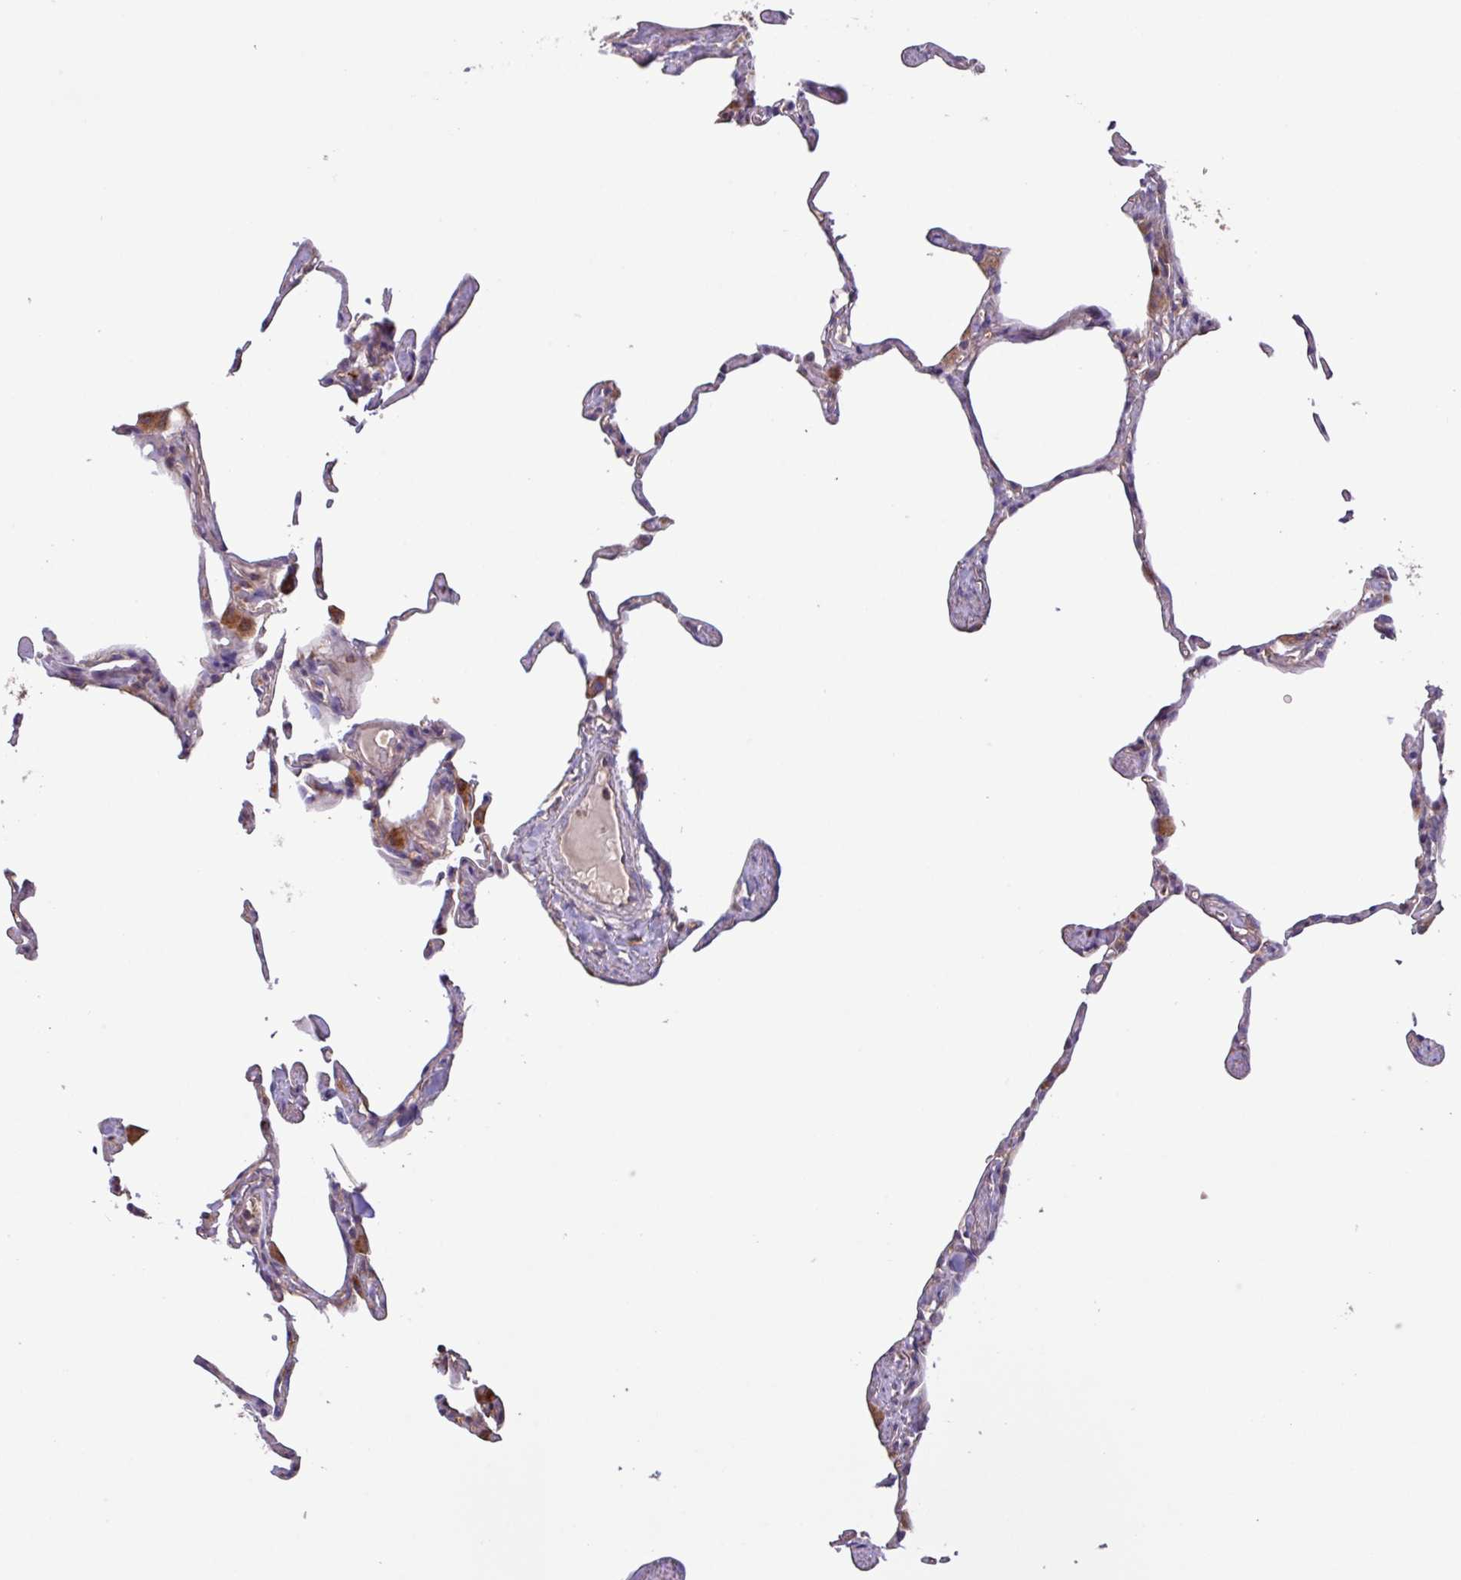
{"staining": {"intensity": "weak", "quantity": "<25%", "location": "cytoplasmic/membranous"}, "tissue": "lung", "cell_type": "Alveolar cells", "image_type": "normal", "snomed": [{"axis": "morphology", "description": "Normal tissue, NOS"}, {"axis": "topography", "description": "Lung"}], "caption": "Immunohistochemistry histopathology image of benign lung: lung stained with DAB displays no significant protein expression in alveolar cells.", "gene": "PTPRQ", "patient": {"sex": "male", "age": 65}}